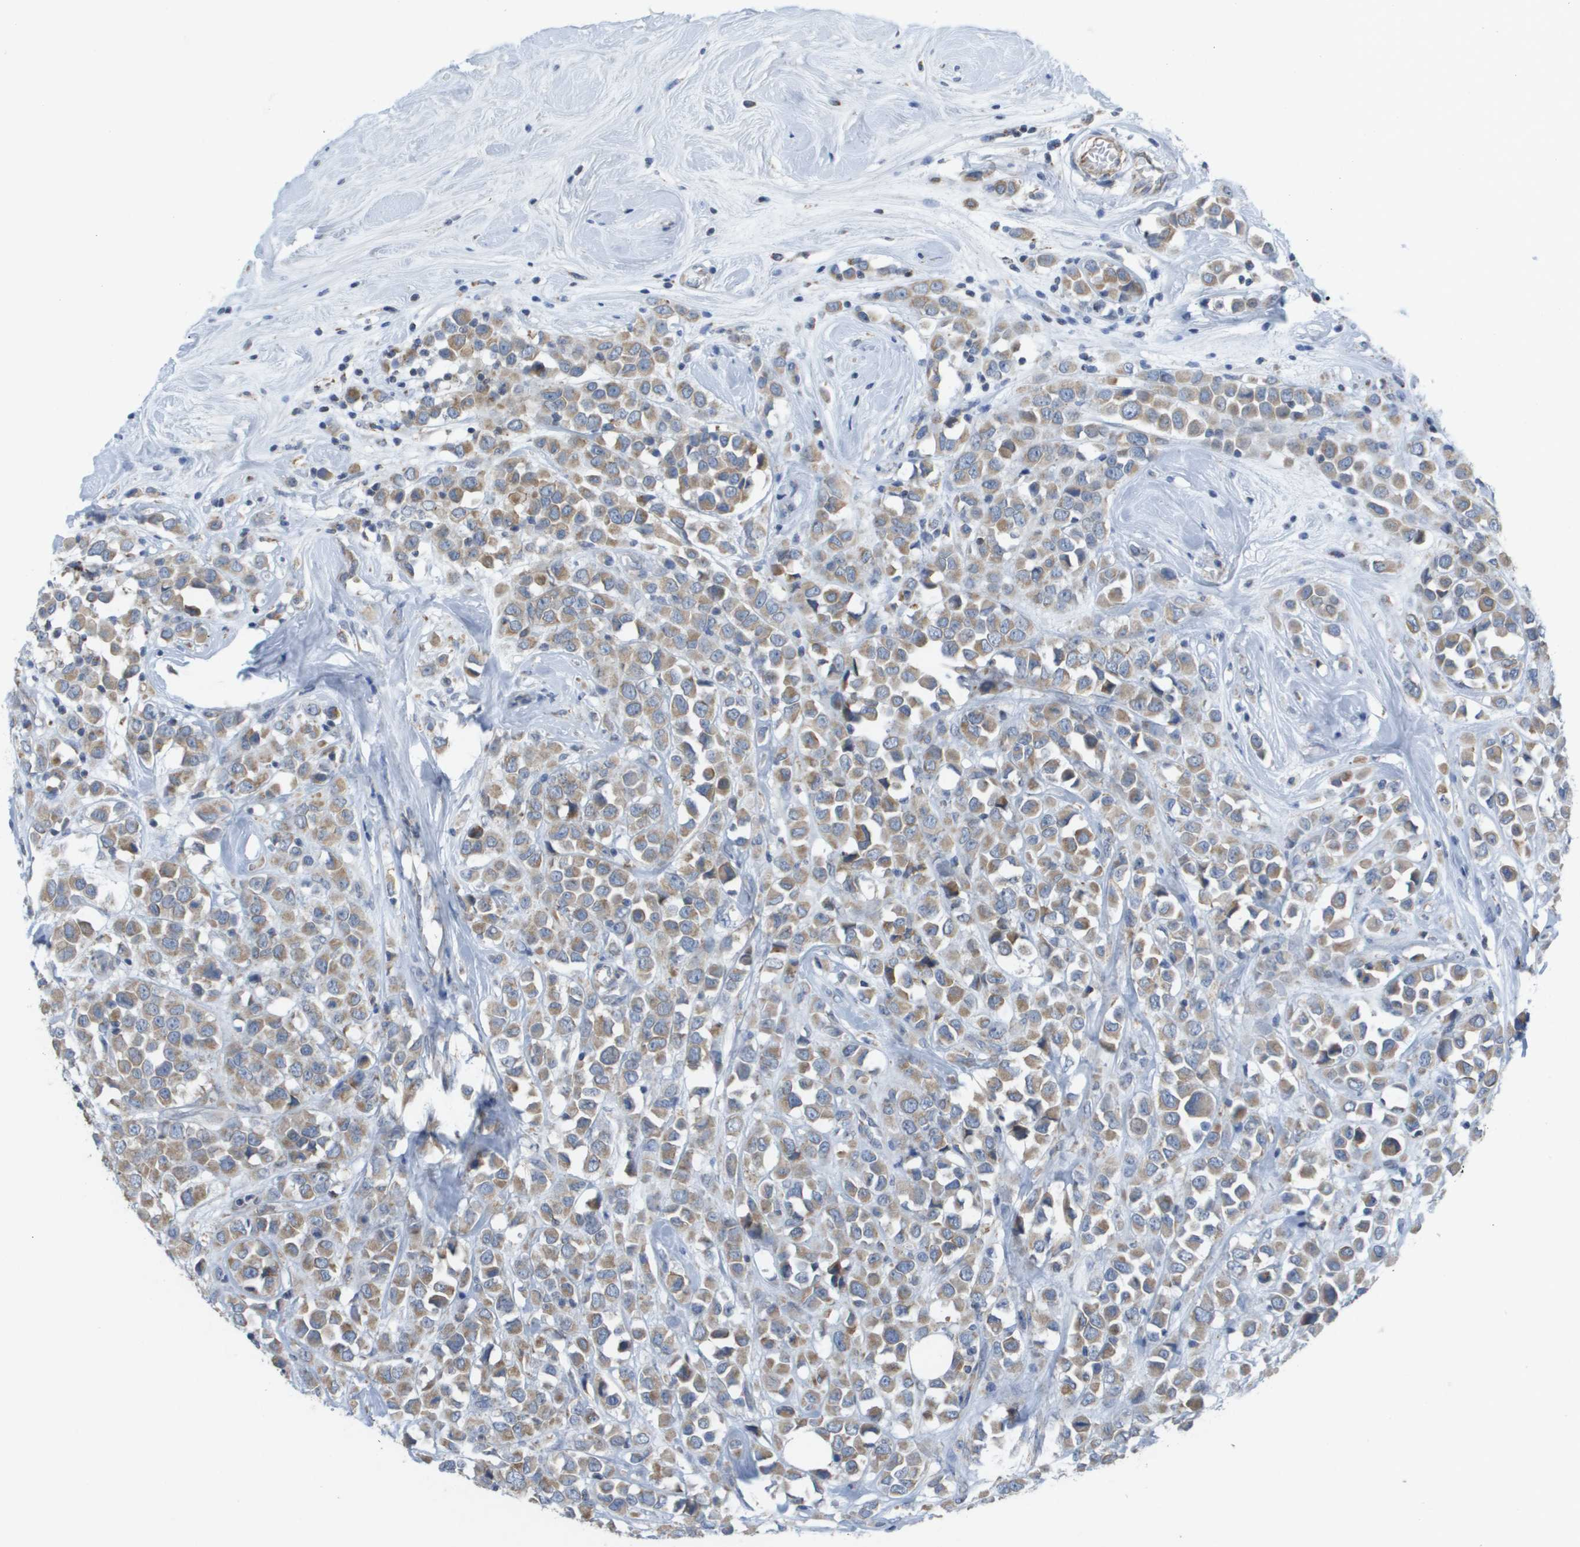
{"staining": {"intensity": "moderate", "quantity": ">75%", "location": "cytoplasmic/membranous"}, "tissue": "breast cancer", "cell_type": "Tumor cells", "image_type": "cancer", "snomed": [{"axis": "morphology", "description": "Duct carcinoma"}, {"axis": "topography", "description": "Breast"}], "caption": "This image exhibits IHC staining of human breast invasive ductal carcinoma, with medium moderate cytoplasmic/membranous staining in approximately >75% of tumor cells.", "gene": "TMEM223", "patient": {"sex": "female", "age": 61}}